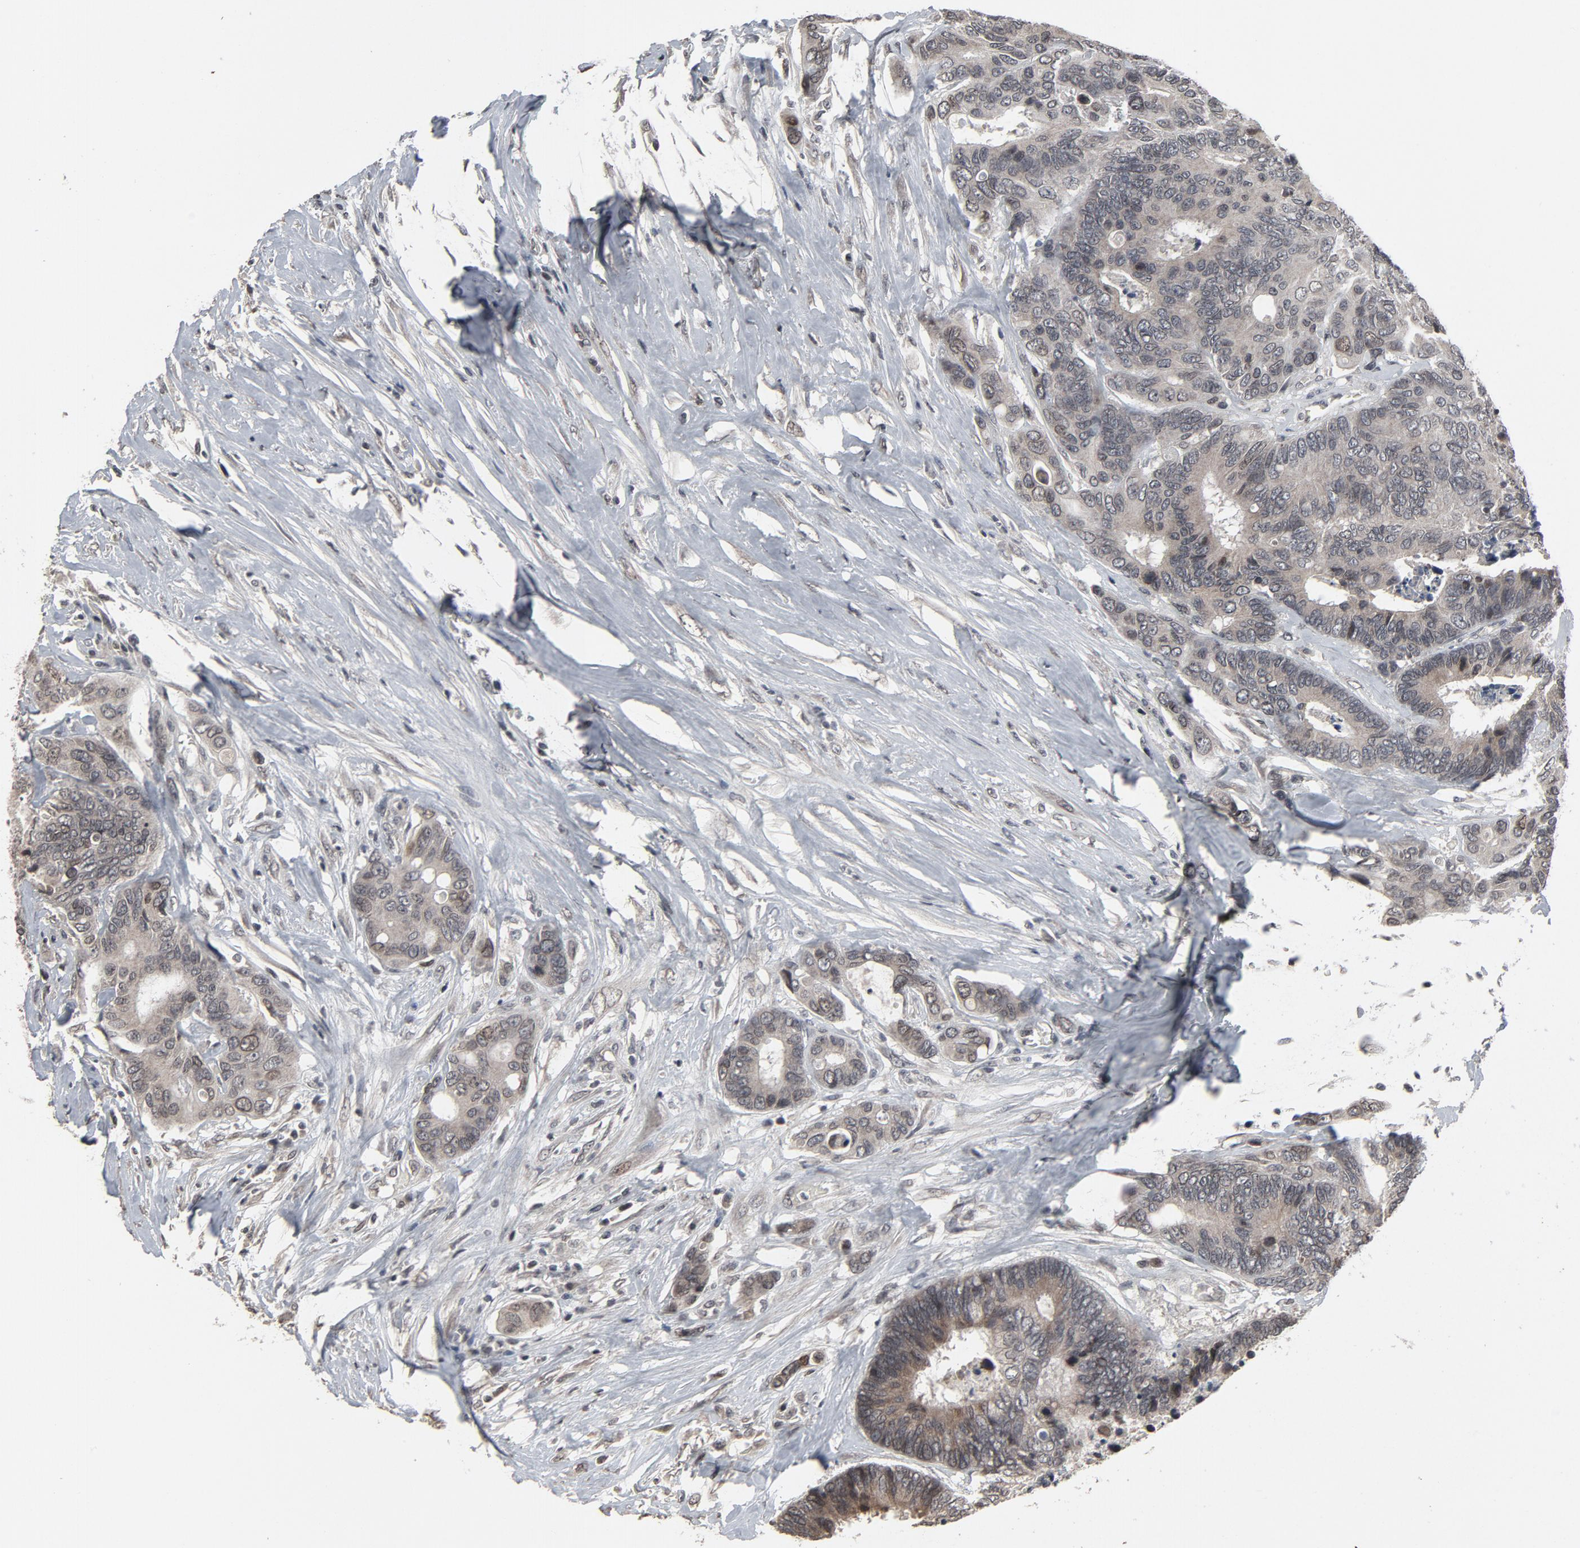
{"staining": {"intensity": "weak", "quantity": ">75%", "location": "cytoplasmic/membranous,nuclear"}, "tissue": "colorectal cancer", "cell_type": "Tumor cells", "image_type": "cancer", "snomed": [{"axis": "morphology", "description": "Adenocarcinoma, NOS"}, {"axis": "topography", "description": "Rectum"}], "caption": "Weak cytoplasmic/membranous and nuclear protein positivity is seen in approximately >75% of tumor cells in colorectal adenocarcinoma. (DAB = brown stain, brightfield microscopy at high magnification).", "gene": "POM121", "patient": {"sex": "male", "age": 55}}